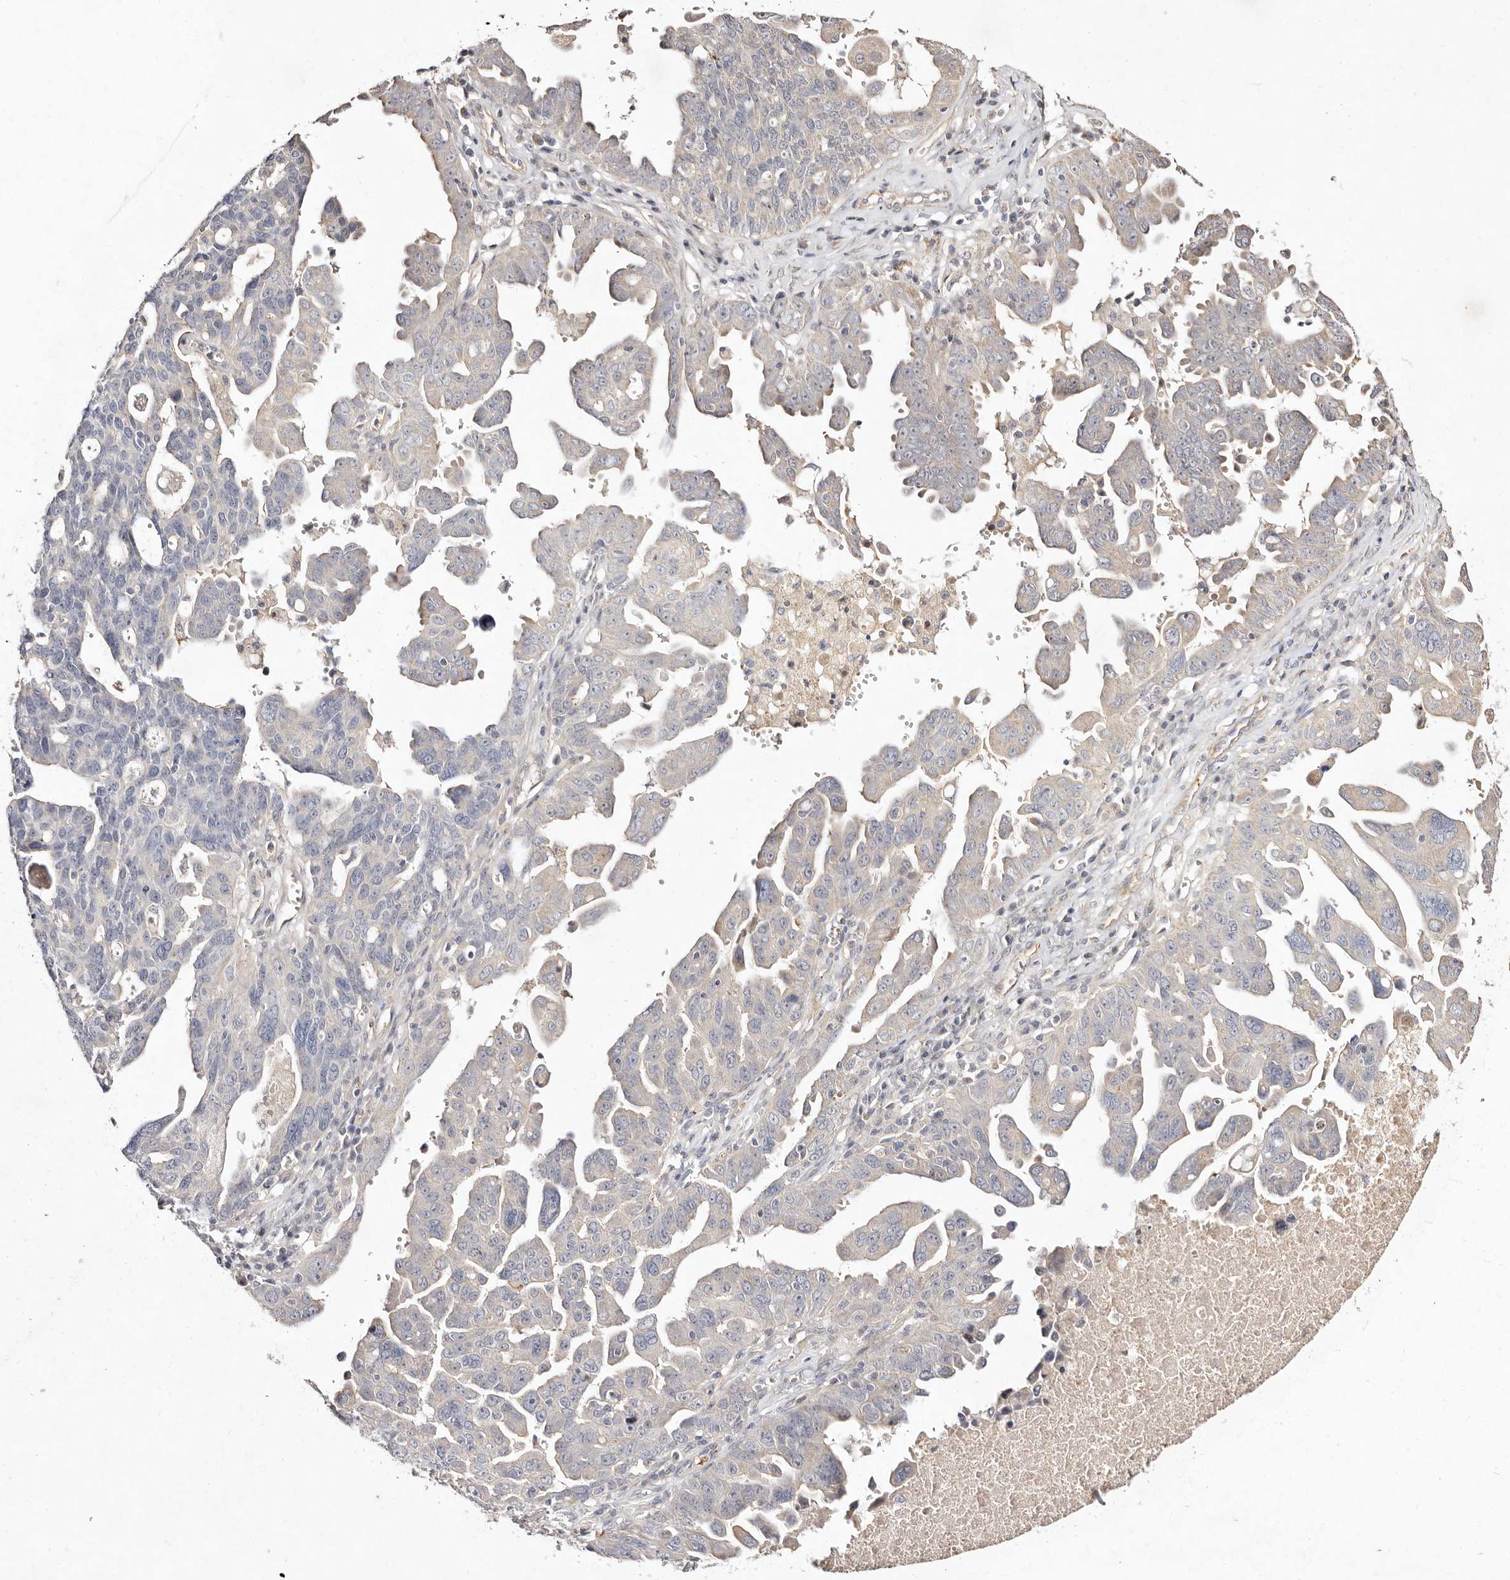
{"staining": {"intensity": "negative", "quantity": "none", "location": "none"}, "tissue": "ovarian cancer", "cell_type": "Tumor cells", "image_type": "cancer", "snomed": [{"axis": "morphology", "description": "Carcinoma, endometroid"}, {"axis": "topography", "description": "Ovary"}], "caption": "An image of human ovarian cancer is negative for staining in tumor cells.", "gene": "MTMR11", "patient": {"sex": "female", "age": 62}}